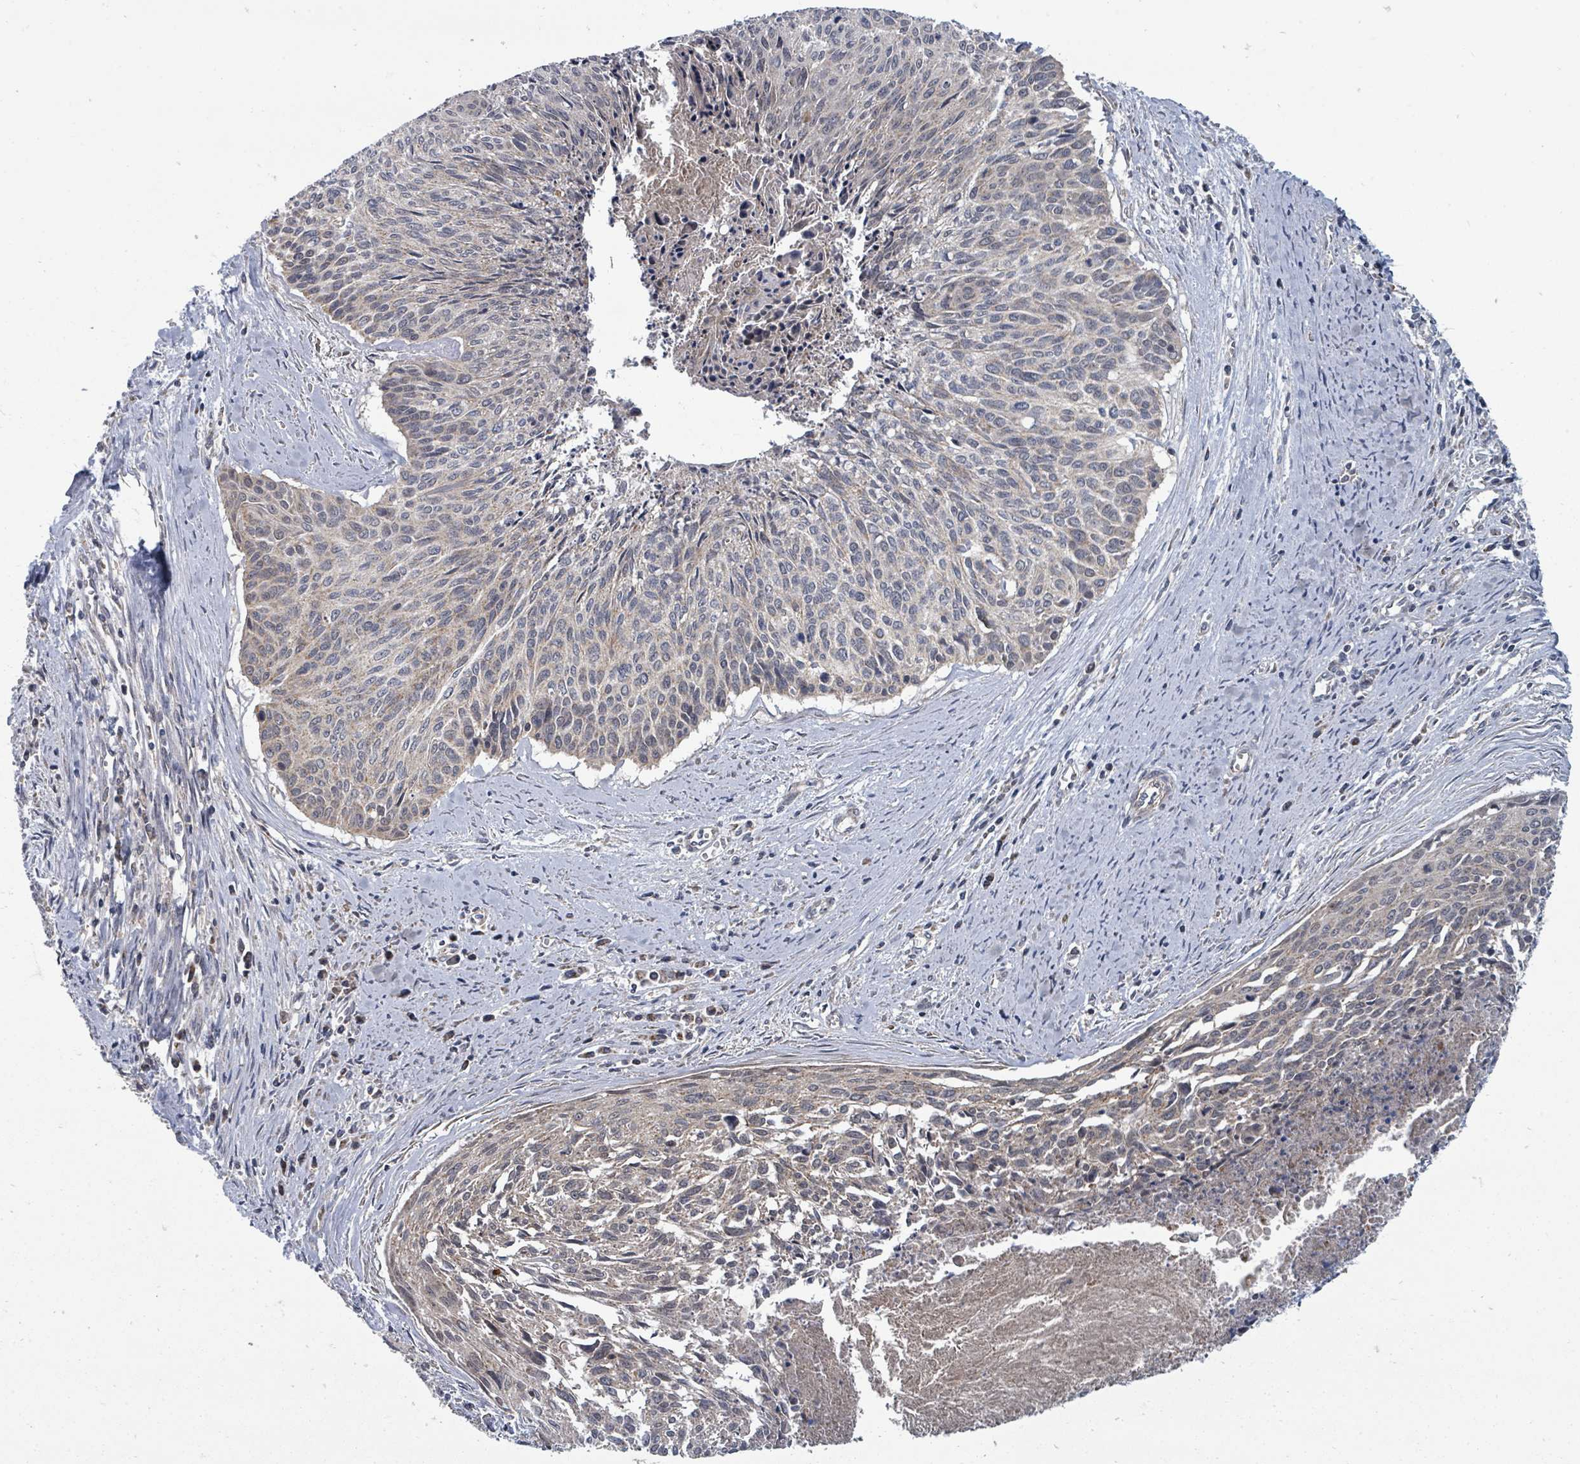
{"staining": {"intensity": "weak", "quantity": "25%-75%", "location": "cytoplasmic/membranous"}, "tissue": "cervical cancer", "cell_type": "Tumor cells", "image_type": "cancer", "snomed": [{"axis": "morphology", "description": "Squamous cell carcinoma, NOS"}, {"axis": "topography", "description": "Cervix"}], "caption": "This is an image of IHC staining of squamous cell carcinoma (cervical), which shows weak positivity in the cytoplasmic/membranous of tumor cells.", "gene": "MAGOHB", "patient": {"sex": "female", "age": 55}}